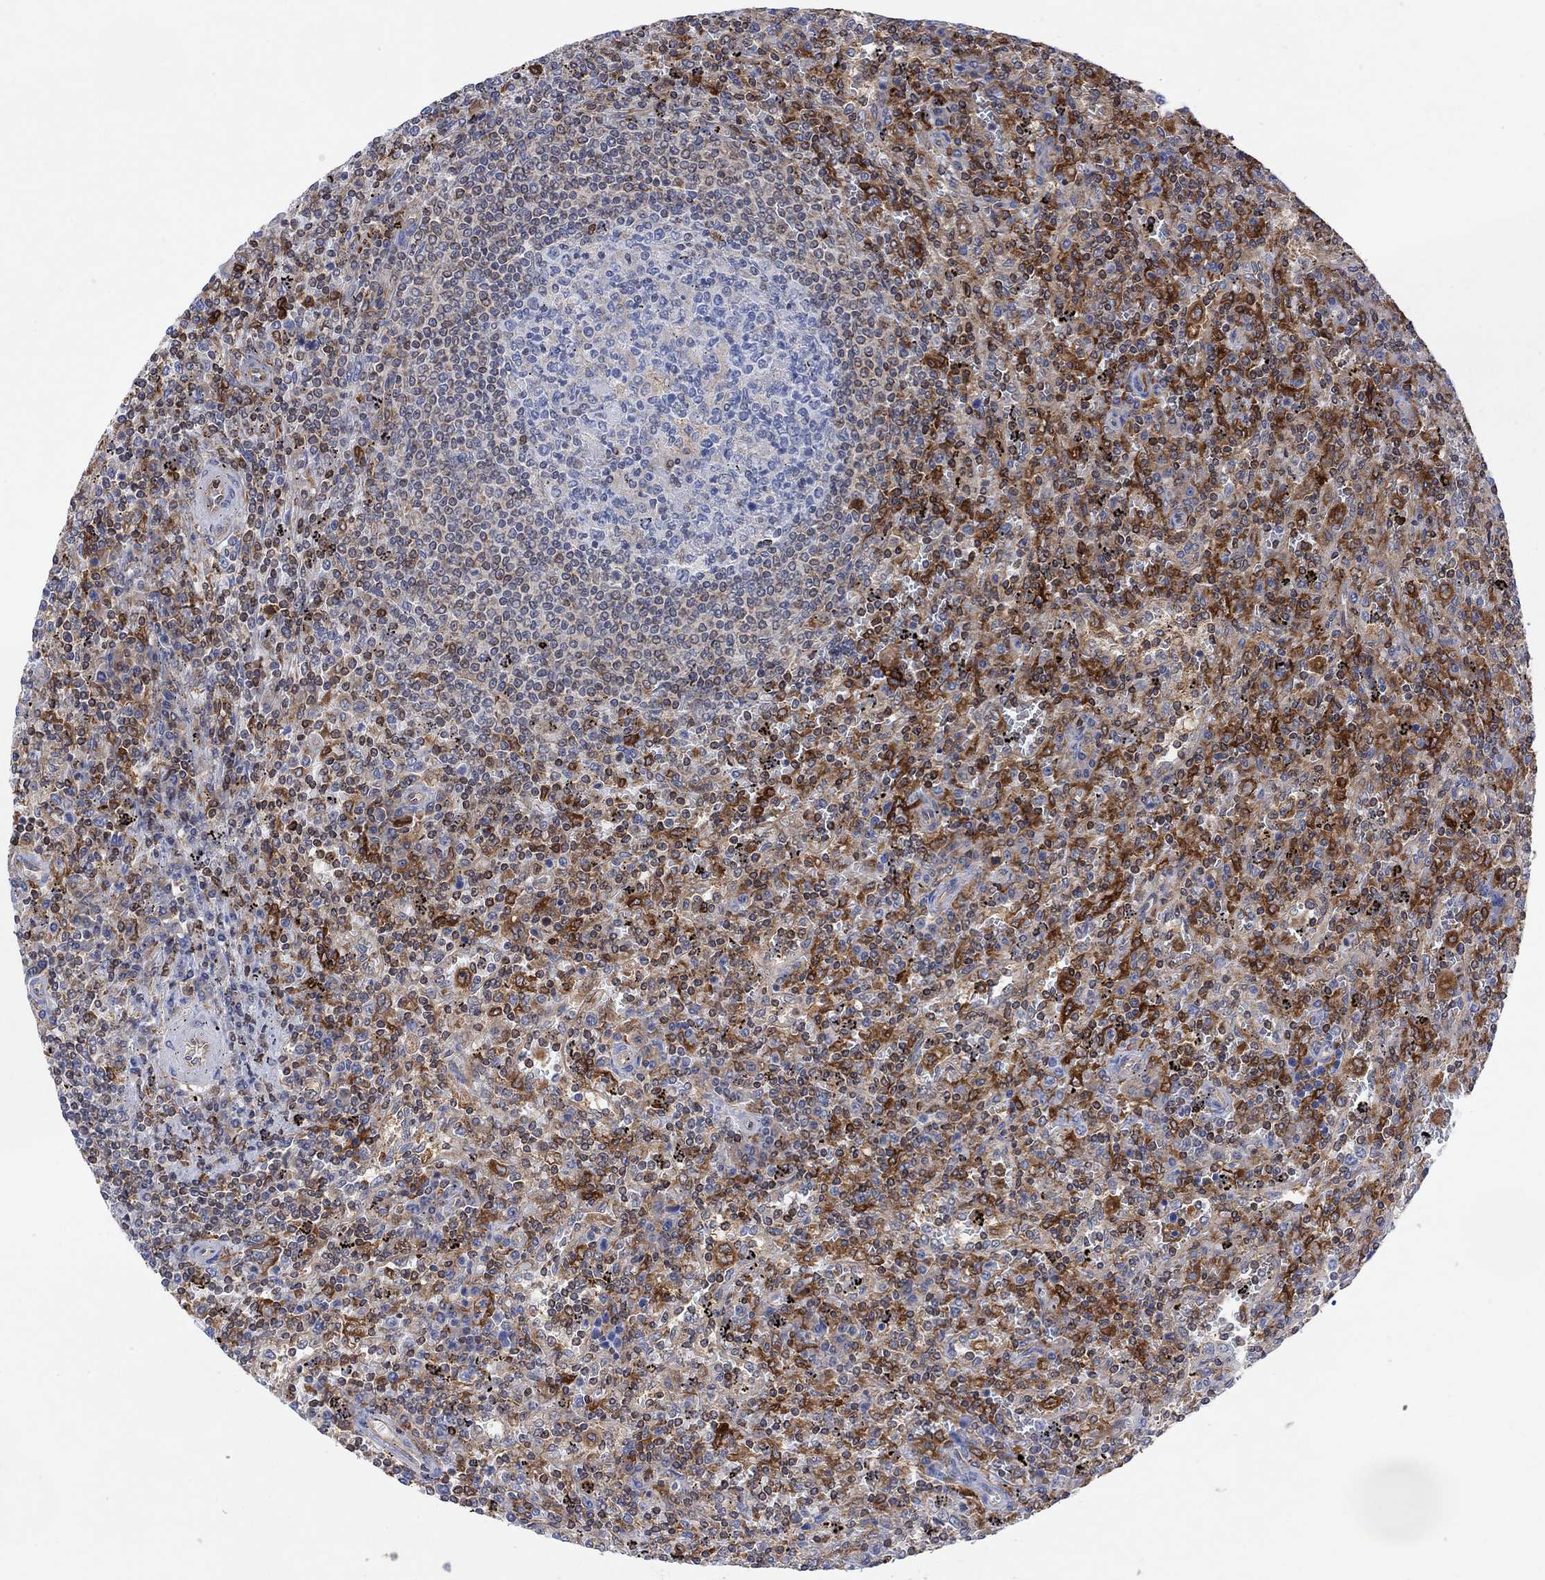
{"staining": {"intensity": "negative", "quantity": "none", "location": "none"}, "tissue": "lymphoma", "cell_type": "Tumor cells", "image_type": "cancer", "snomed": [{"axis": "morphology", "description": "Malignant lymphoma, non-Hodgkin's type, Low grade"}, {"axis": "topography", "description": "Spleen"}], "caption": "The immunohistochemistry histopathology image has no significant staining in tumor cells of malignant lymphoma, non-Hodgkin's type (low-grade) tissue.", "gene": "GBP5", "patient": {"sex": "male", "age": 62}}